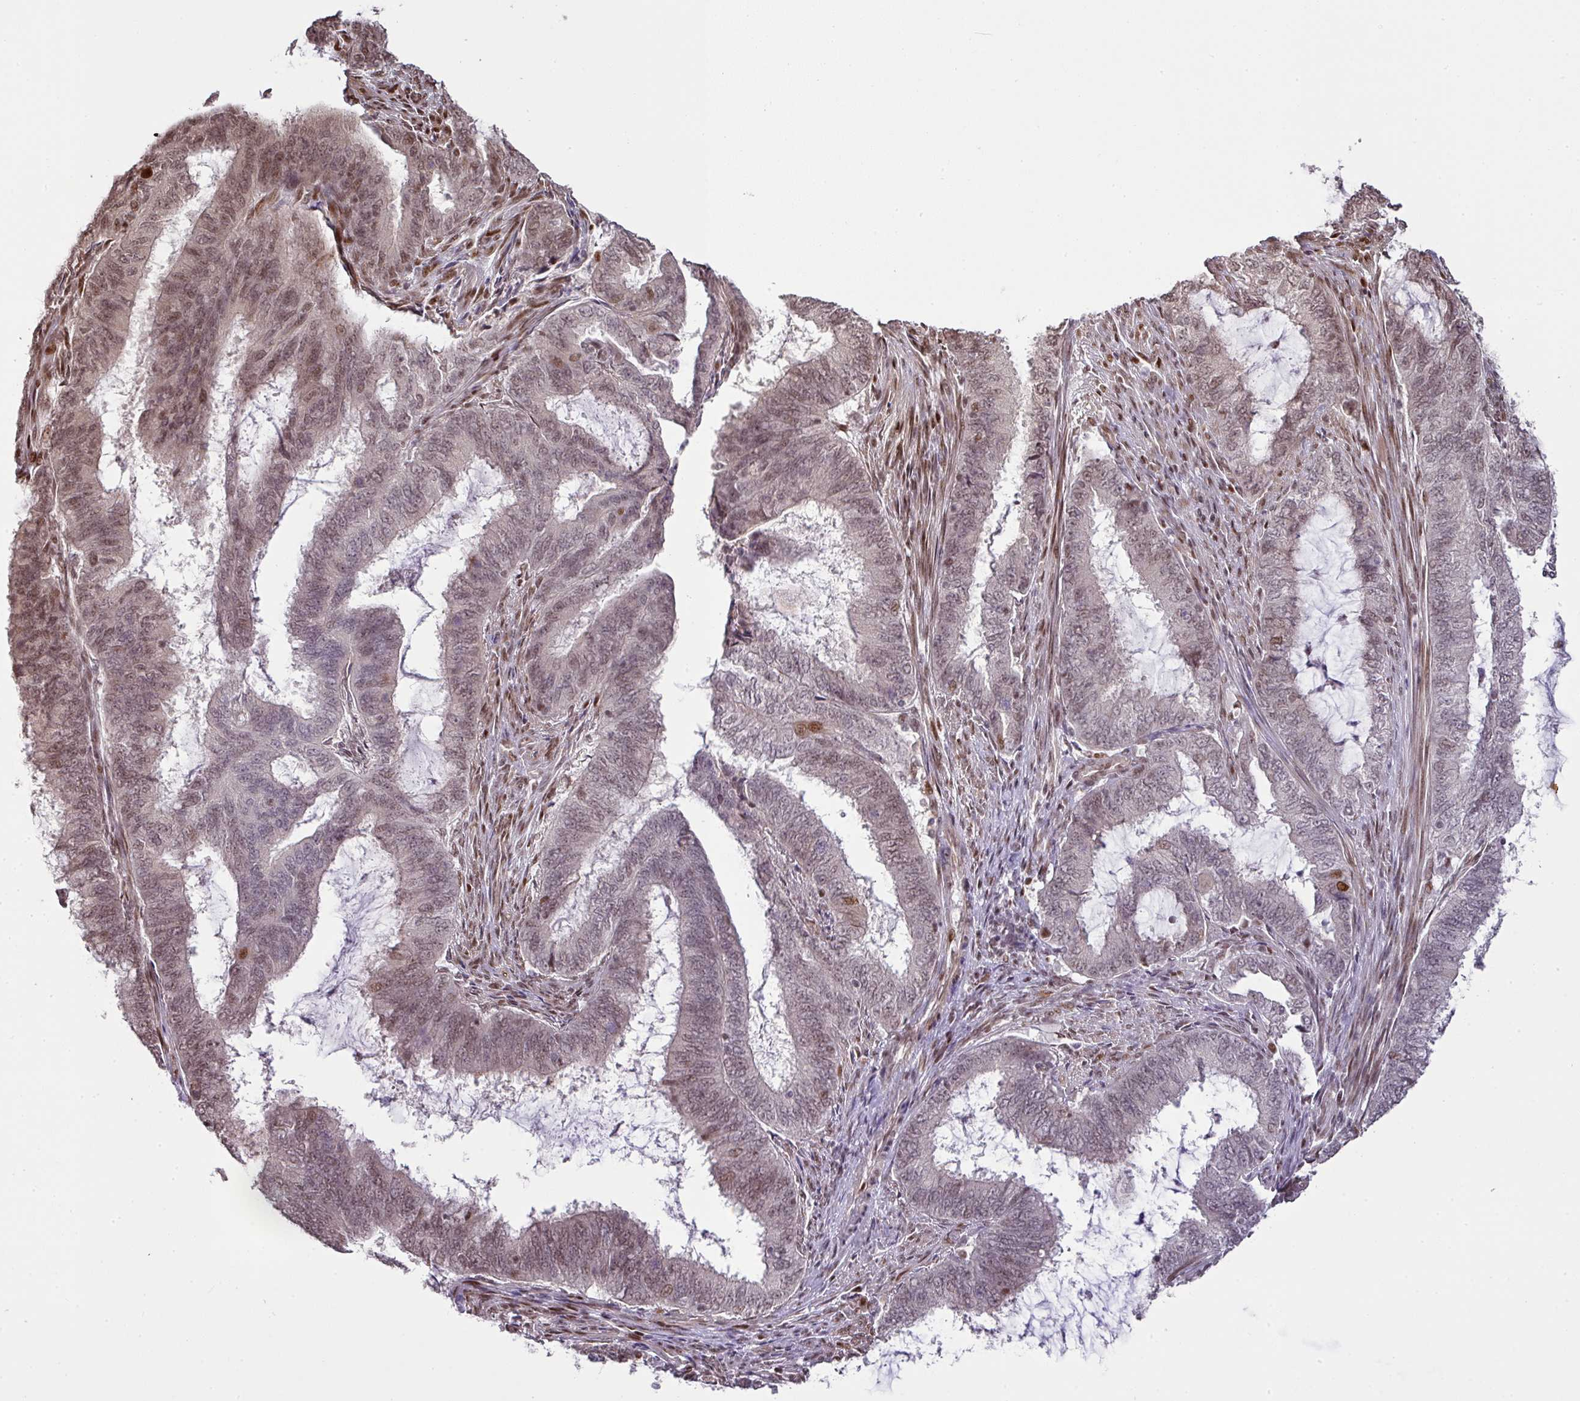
{"staining": {"intensity": "moderate", "quantity": "25%-75%", "location": "nuclear"}, "tissue": "endometrial cancer", "cell_type": "Tumor cells", "image_type": "cancer", "snomed": [{"axis": "morphology", "description": "Adenocarcinoma, NOS"}, {"axis": "topography", "description": "Endometrium"}], "caption": "Immunohistochemistry micrograph of human endometrial cancer (adenocarcinoma) stained for a protein (brown), which shows medium levels of moderate nuclear staining in approximately 25%-75% of tumor cells.", "gene": "MYSM1", "patient": {"sex": "female", "age": 51}}